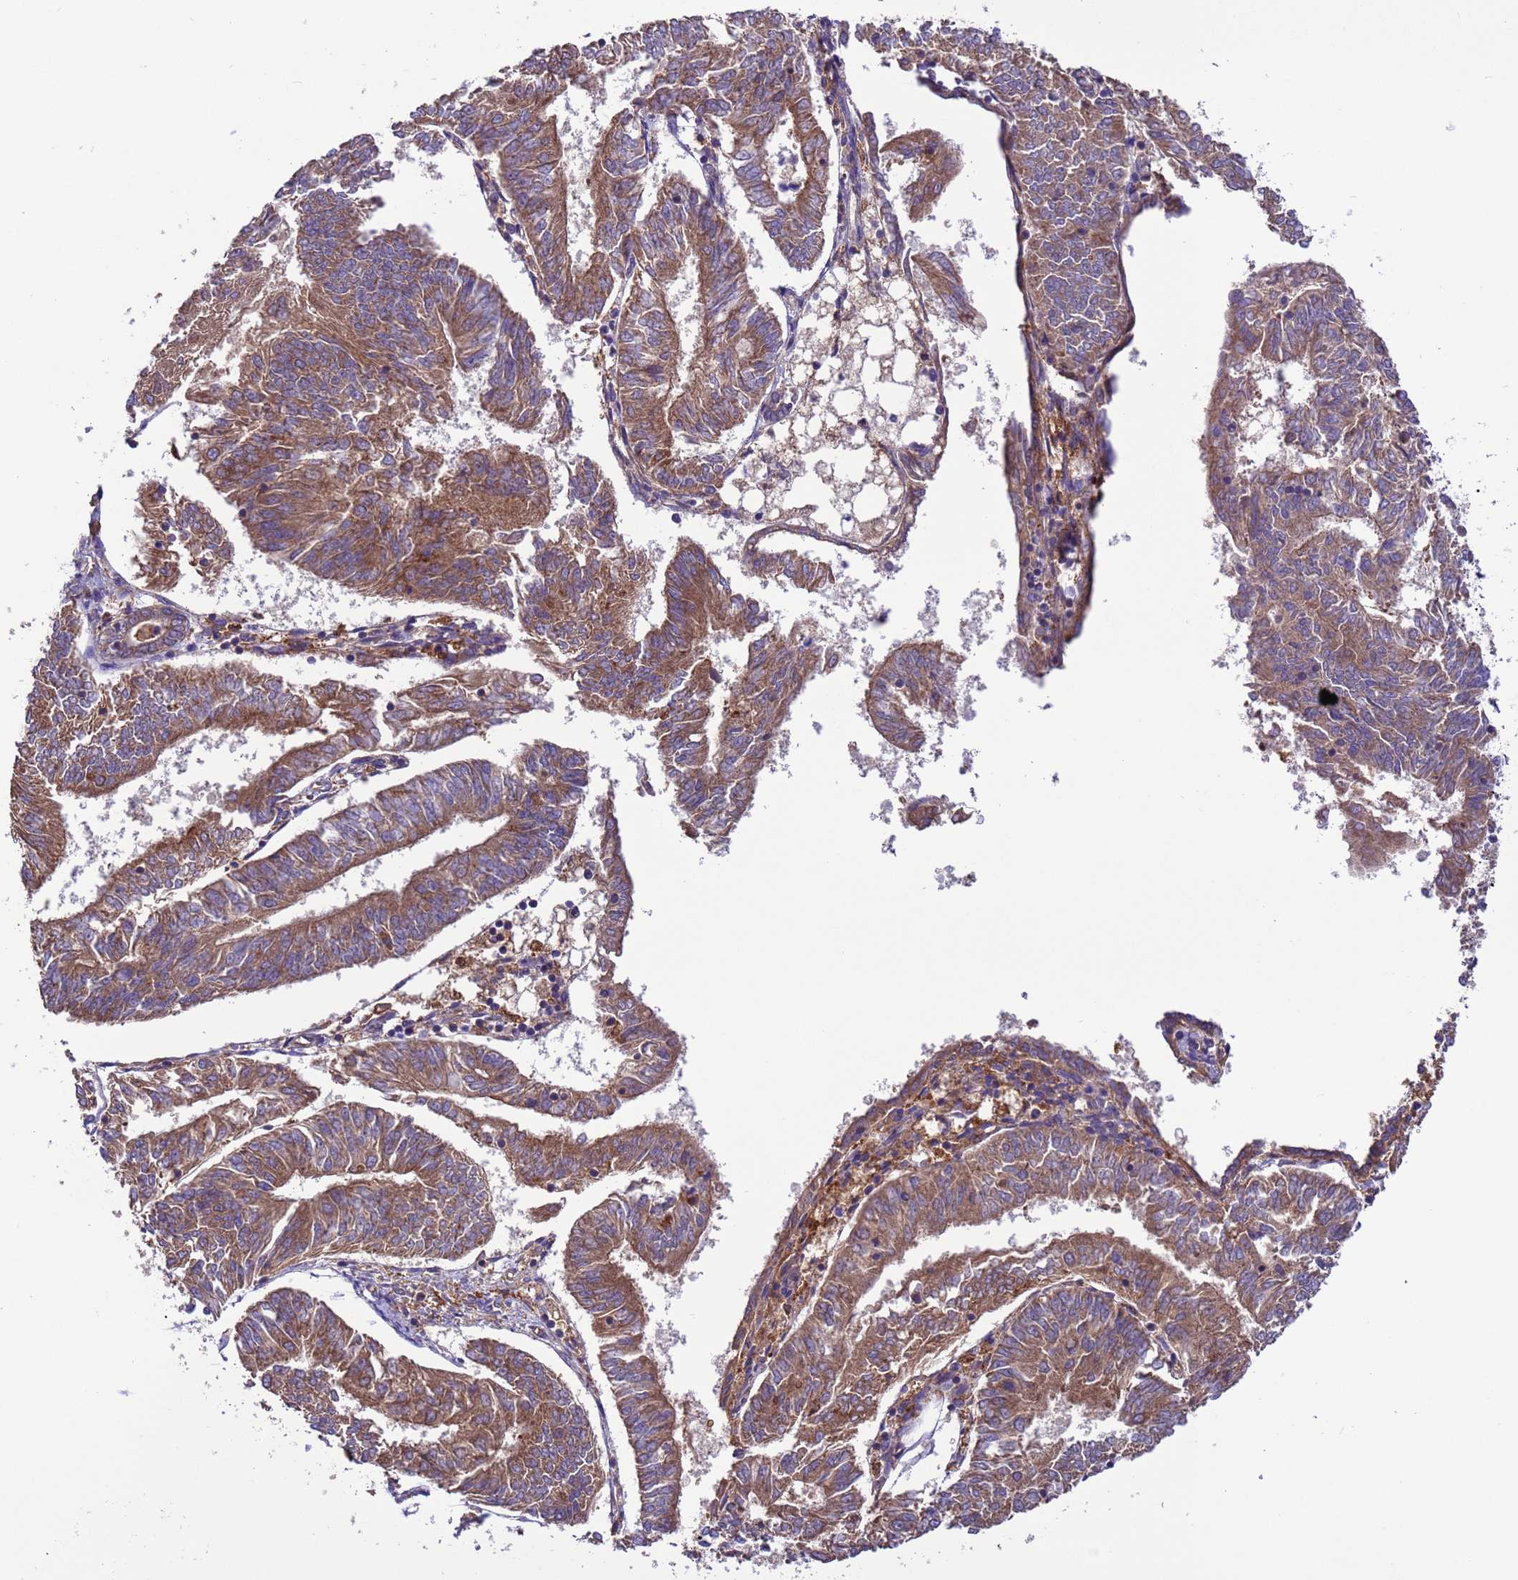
{"staining": {"intensity": "moderate", "quantity": ">75%", "location": "cytoplasmic/membranous"}, "tissue": "endometrial cancer", "cell_type": "Tumor cells", "image_type": "cancer", "snomed": [{"axis": "morphology", "description": "Adenocarcinoma, NOS"}, {"axis": "topography", "description": "Endometrium"}], "caption": "Approximately >75% of tumor cells in endometrial cancer (adenocarcinoma) reveal moderate cytoplasmic/membranous protein staining as visualized by brown immunohistochemical staining.", "gene": "ARHGAP12", "patient": {"sex": "female", "age": 58}}